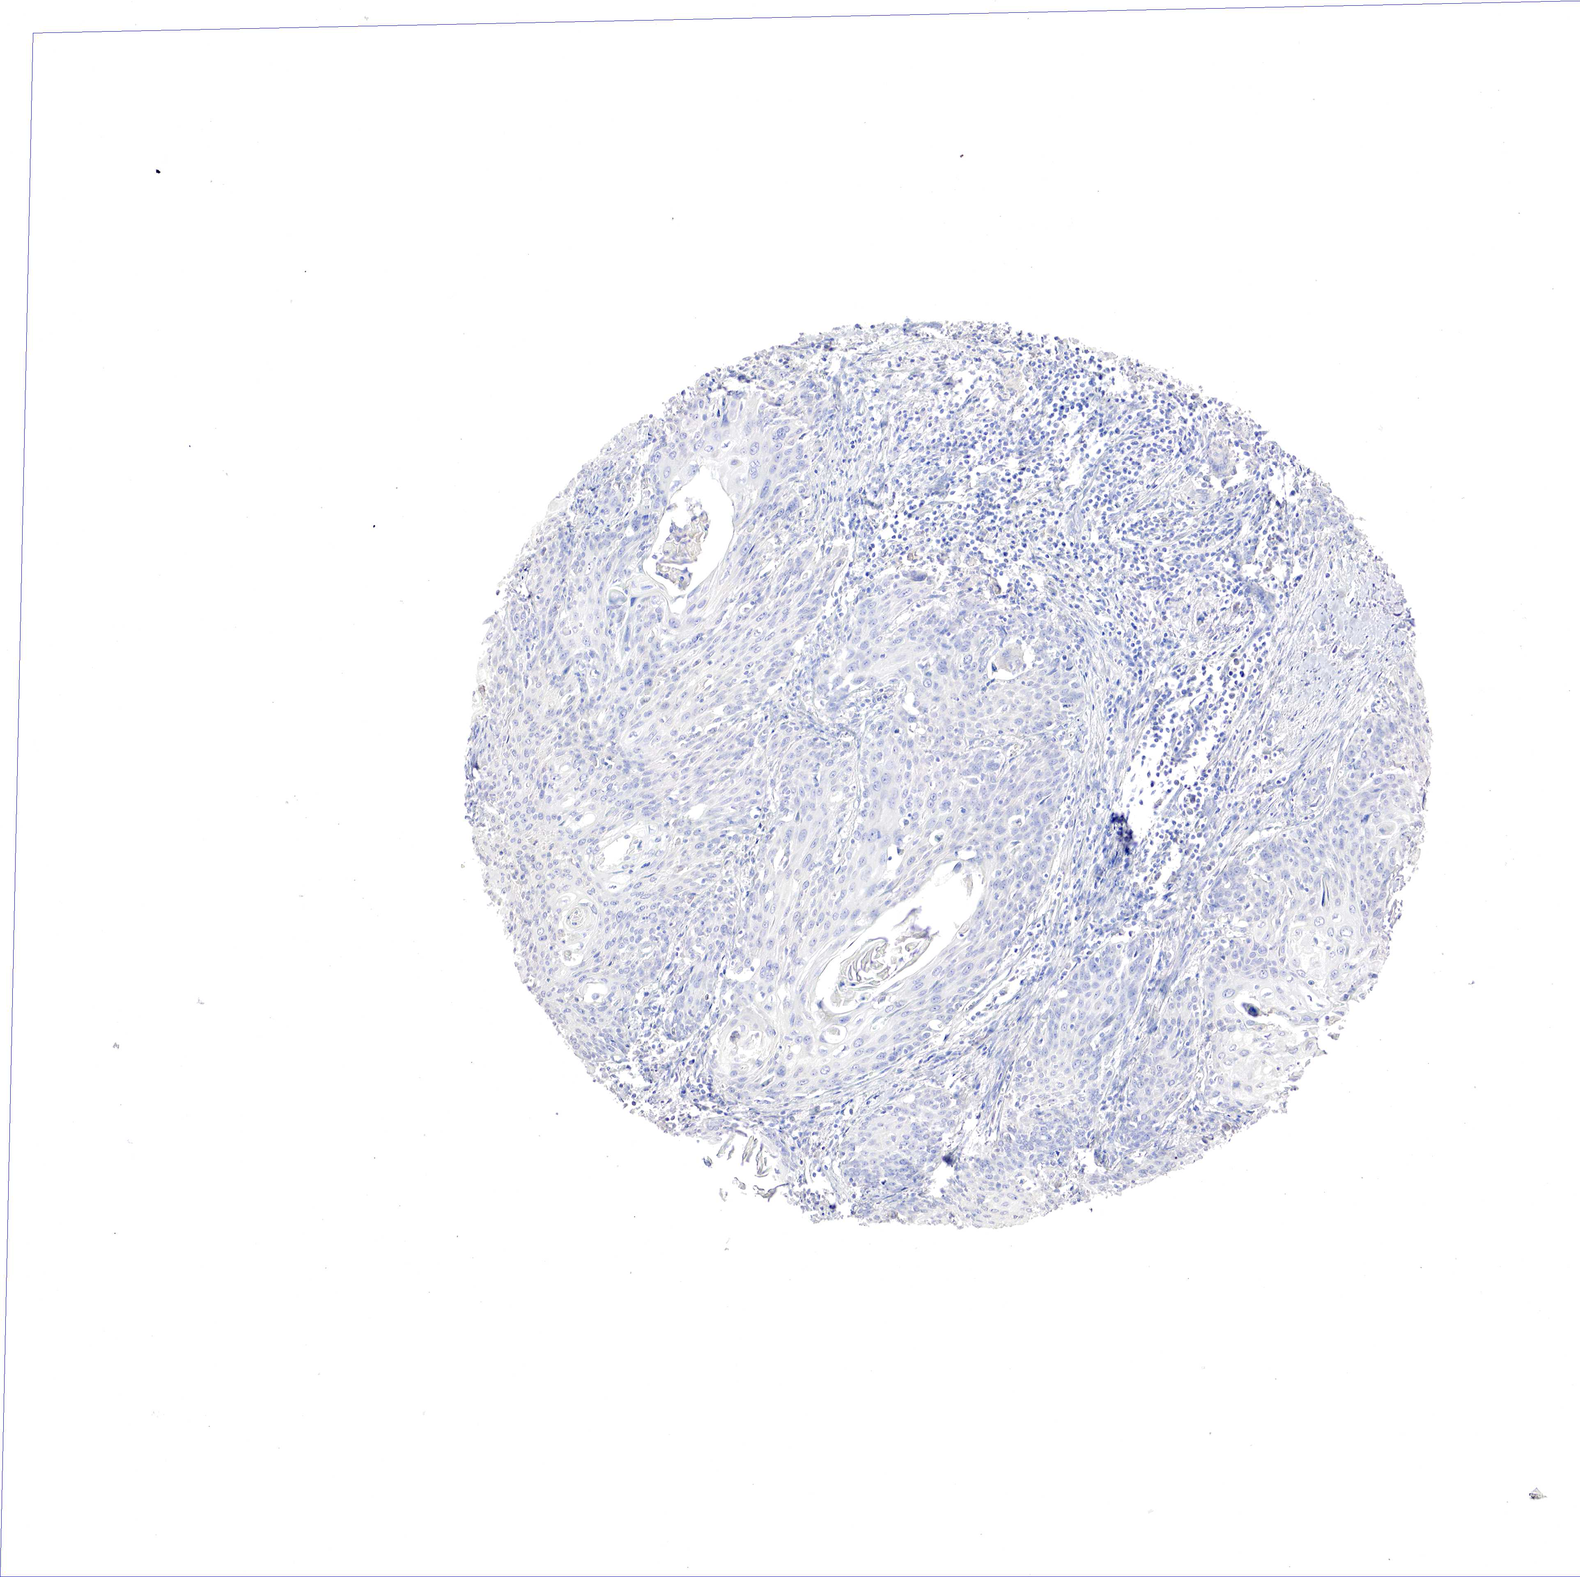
{"staining": {"intensity": "negative", "quantity": "none", "location": "none"}, "tissue": "cervical cancer", "cell_type": "Tumor cells", "image_type": "cancer", "snomed": [{"axis": "morphology", "description": "Squamous cell carcinoma, NOS"}, {"axis": "topography", "description": "Cervix"}], "caption": "Tumor cells are negative for protein expression in human cervical cancer.", "gene": "GATA1", "patient": {"sex": "female", "age": 54}}